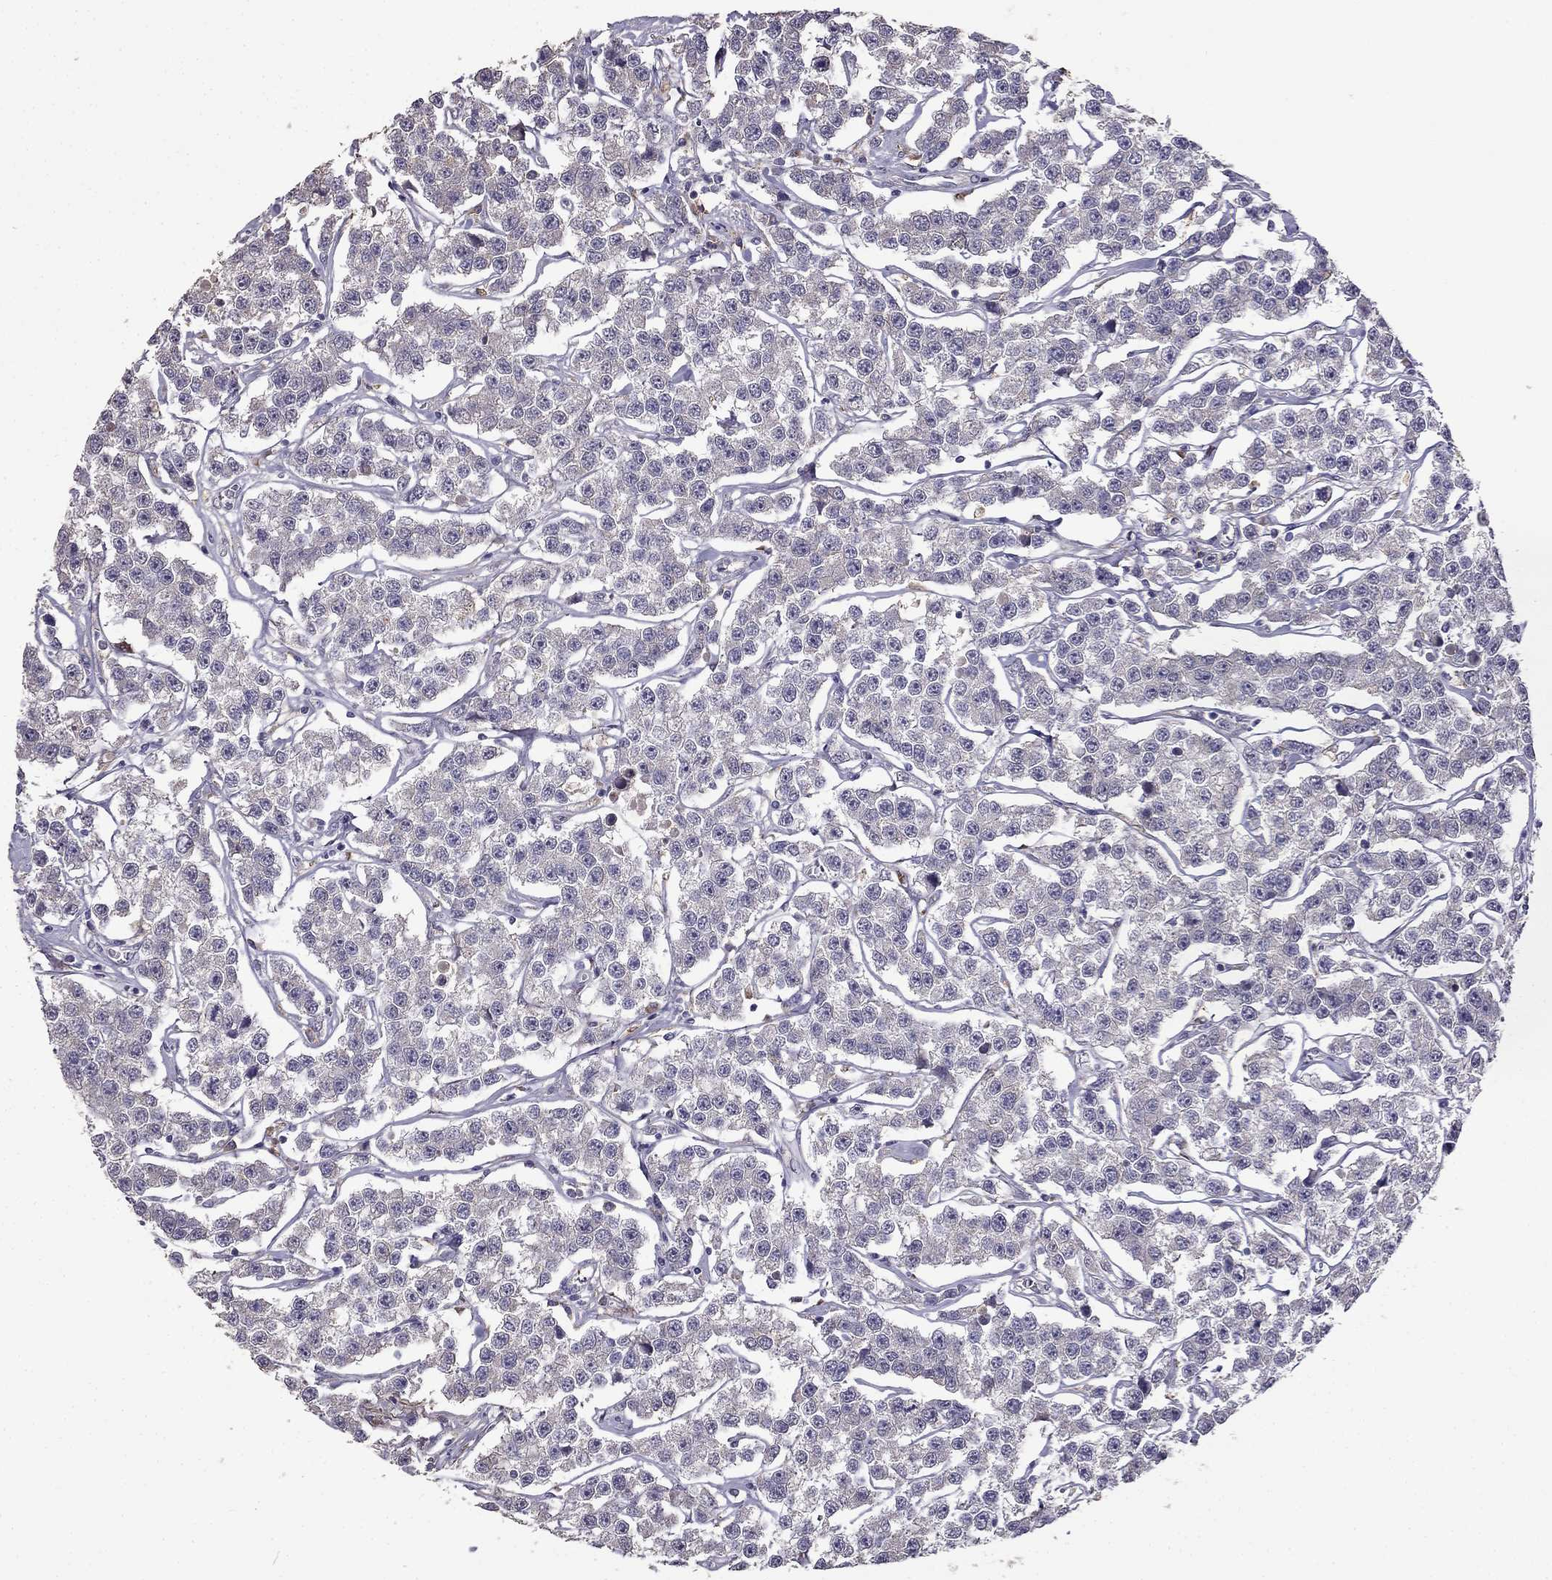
{"staining": {"intensity": "negative", "quantity": "none", "location": "none"}, "tissue": "testis cancer", "cell_type": "Tumor cells", "image_type": "cancer", "snomed": [{"axis": "morphology", "description": "Seminoma, NOS"}, {"axis": "topography", "description": "Testis"}], "caption": "This histopathology image is of seminoma (testis) stained with IHC to label a protein in brown with the nuclei are counter-stained blue. There is no expression in tumor cells.", "gene": "CDH9", "patient": {"sex": "male", "age": 59}}